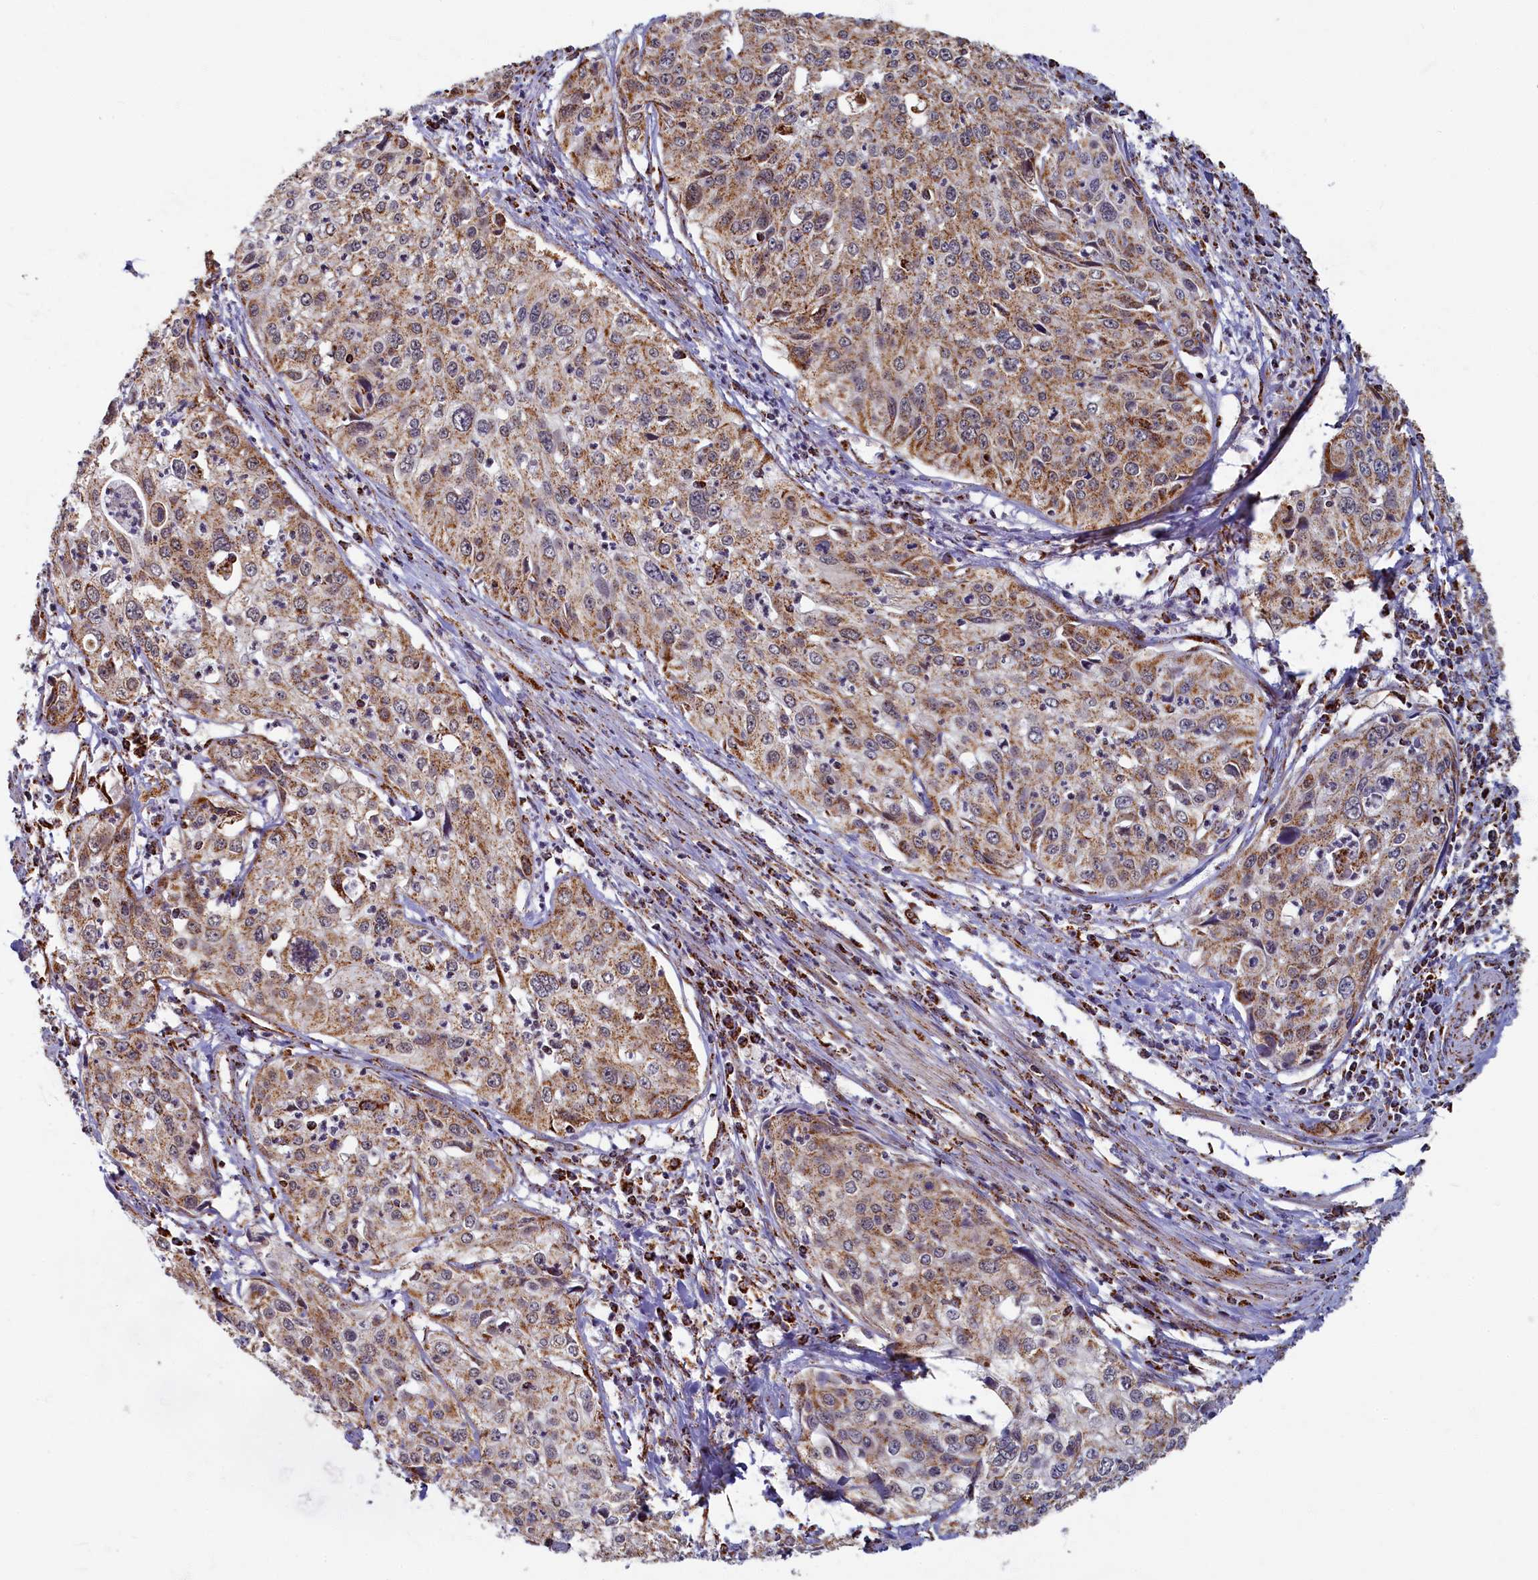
{"staining": {"intensity": "moderate", "quantity": ">75%", "location": "cytoplasmic/membranous"}, "tissue": "cervical cancer", "cell_type": "Tumor cells", "image_type": "cancer", "snomed": [{"axis": "morphology", "description": "Squamous cell carcinoma, NOS"}, {"axis": "topography", "description": "Cervix"}], "caption": "There is medium levels of moderate cytoplasmic/membranous expression in tumor cells of cervical cancer, as demonstrated by immunohistochemical staining (brown color).", "gene": "SPR", "patient": {"sex": "female", "age": 31}}